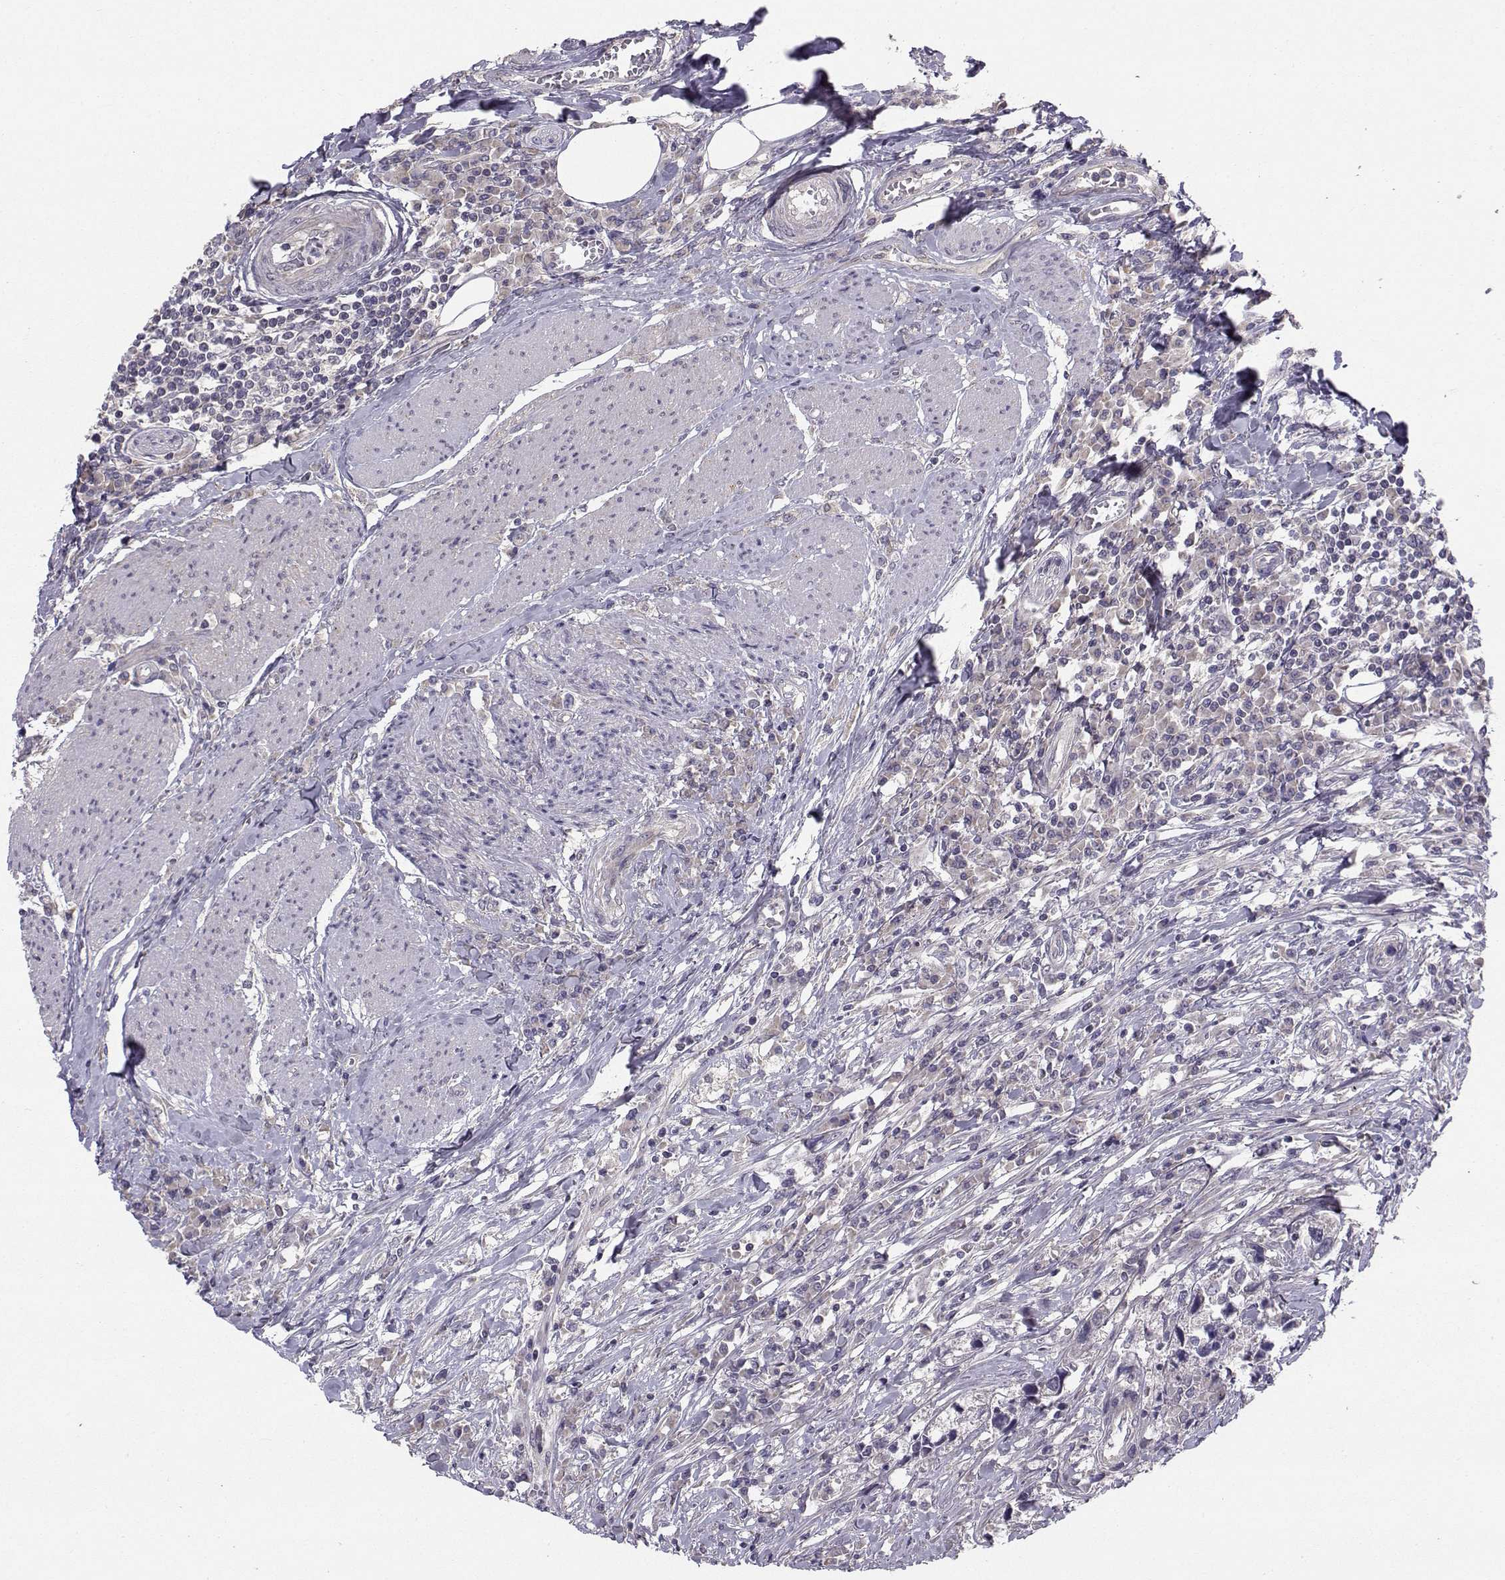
{"staining": {"intensity": "negative", "quantity": "none", "location": "none"}, "tissue": "urothelial cancer", "cell_type": "Tumor cells", "image_type": "cancer", "snomed": [{"axis": "morphology", "description": "Urothelial carcinoma, NOS"}, {"axis": "morphology", "description": "Urothelial carcinoma, High grade"}, {"axis": "topography", "description": "Urinary bladder"}], "caption": "Immunohistochemistry of urothelial cancer demonstrates no positivity in tumor cells.", "gene": "PEX5L", "patient": {"sex": "male", "age": 63}}